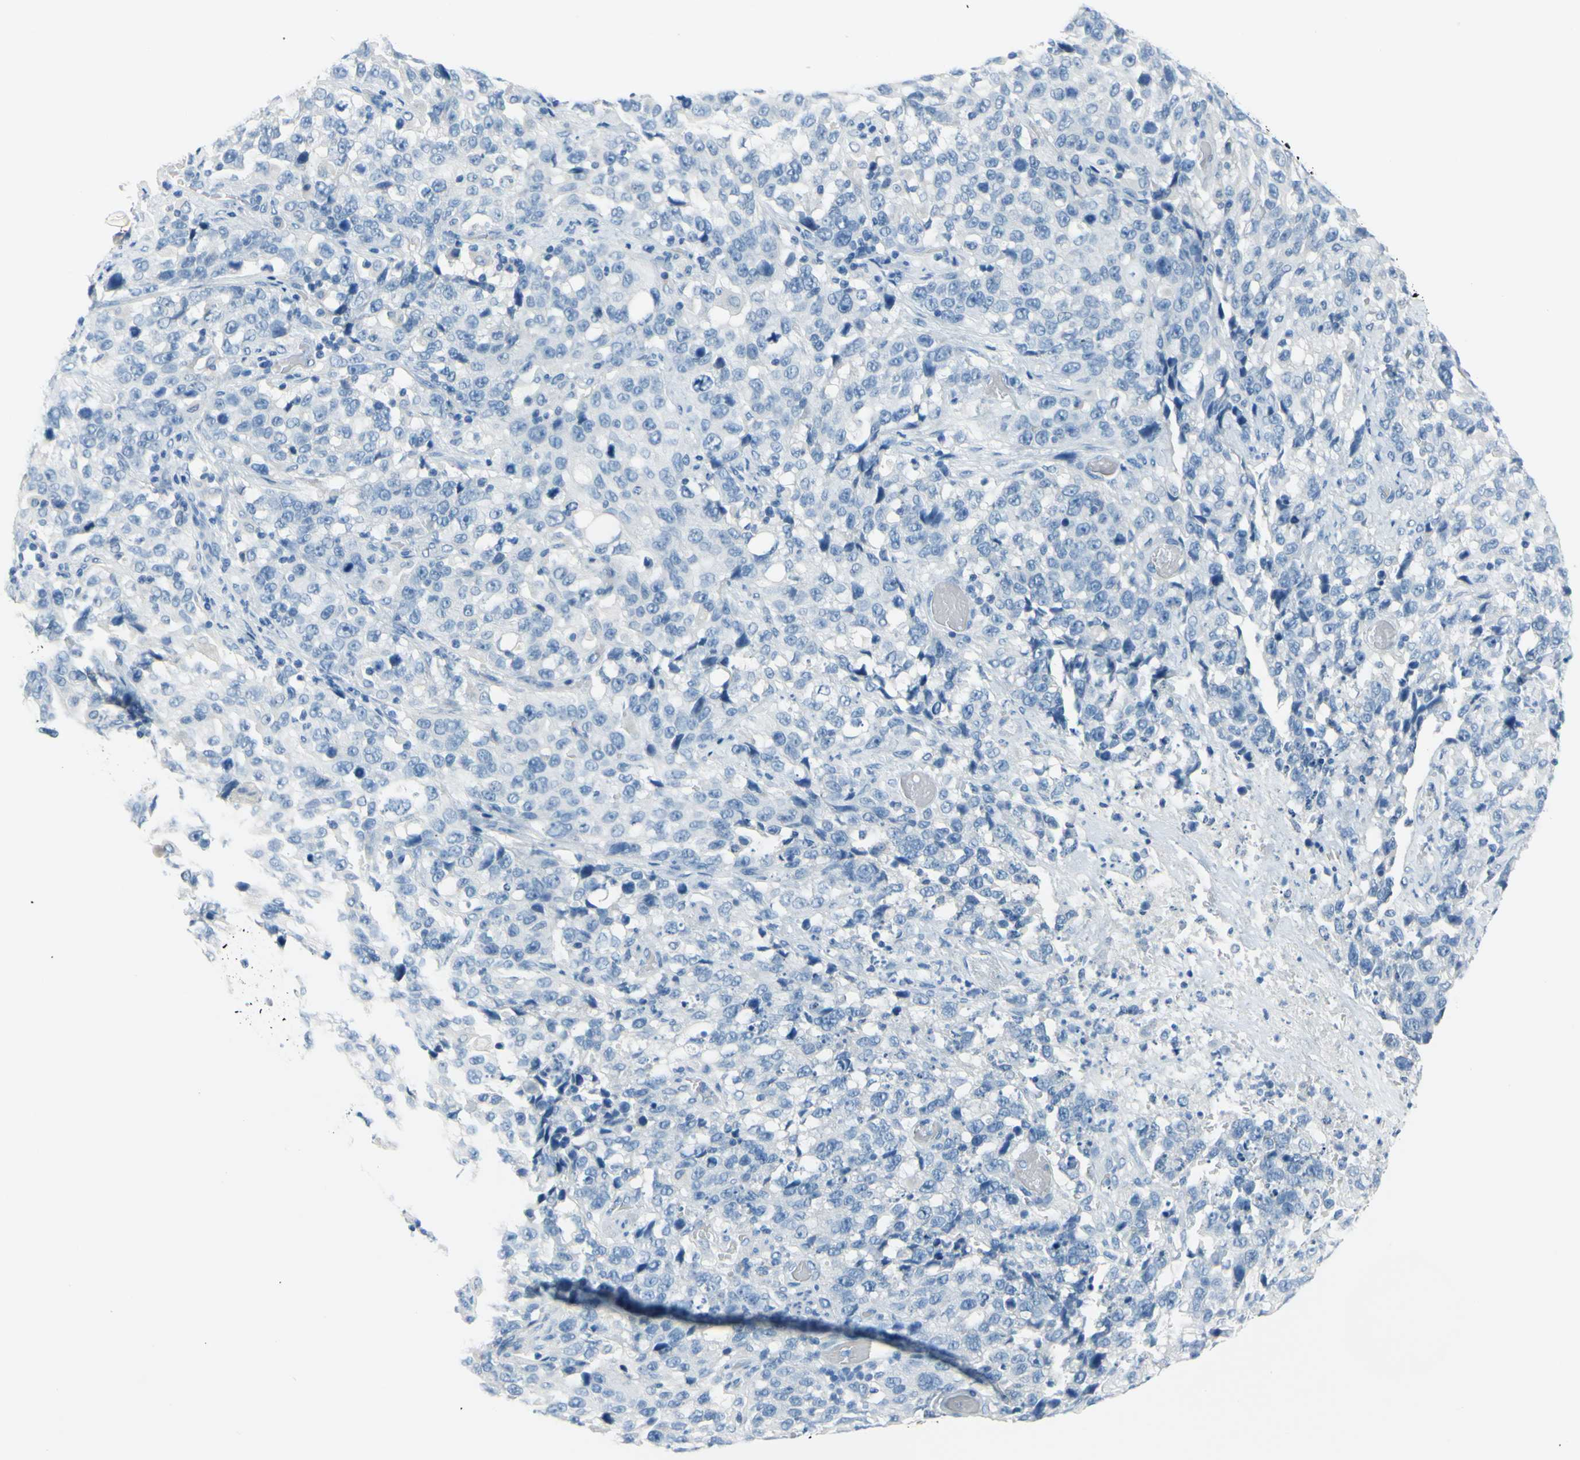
{"staining": {"intensity": "negative", "quantity": "none", "location": "none"}, "tissue": "stomach cancer", "cell_type": "Tumor cells", "image_type": "cancer", "snomed": [{"axis": "morphology", "description": "Normal tissue, NOS"}, {"axis": "morphology", "description": "Adenocarcinoma, NOS"}, {"axis": "topography", "description": "Stomach"}], "caption": "Image shows no significant protein positivity in tumor cells of stomach cancer.", "gene": "DCT", "patient": {"sex": "male", "age": 48}}